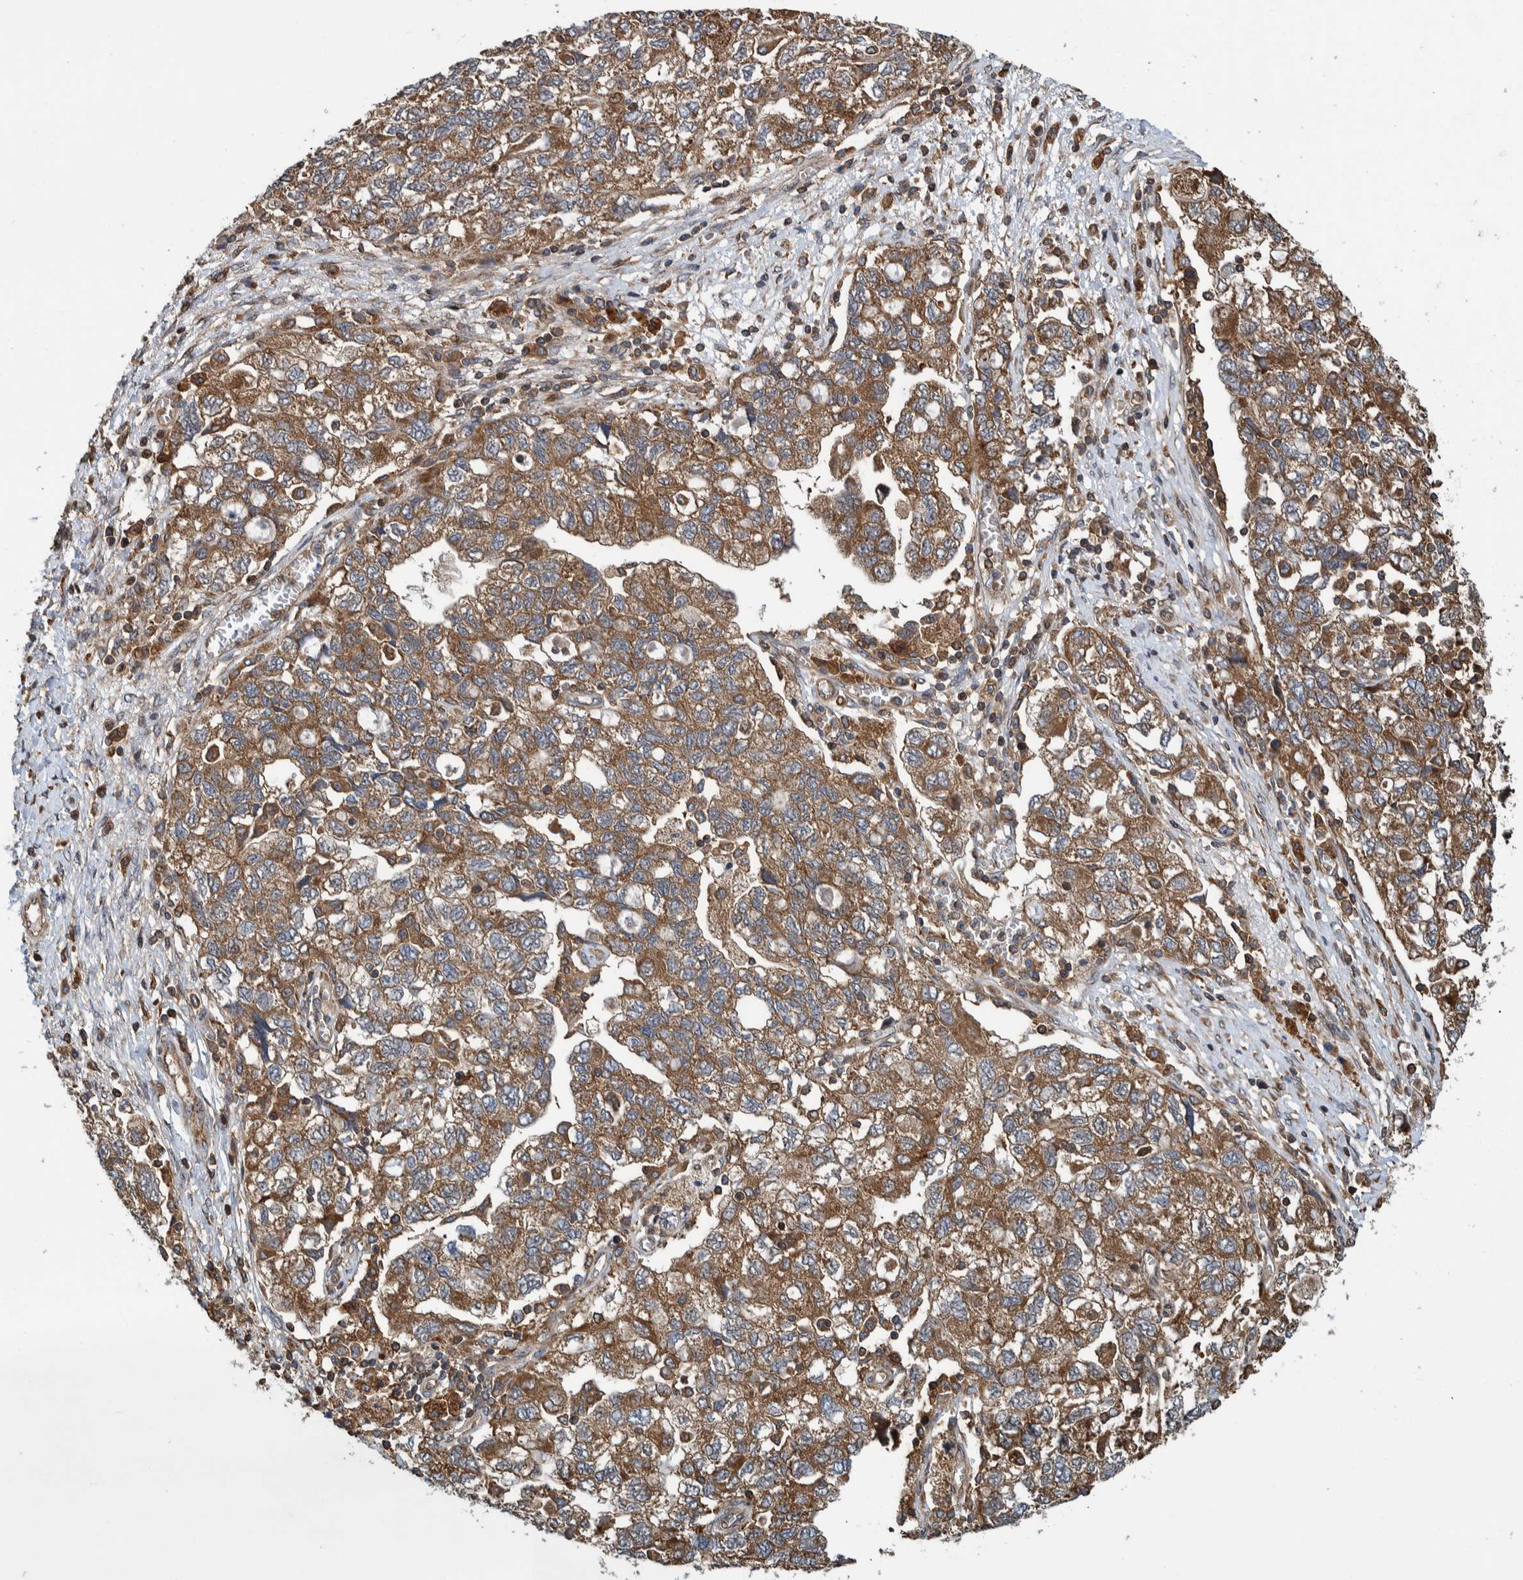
{"staining": {"intensity": "moderate", "quantity": ">75%", "location": "cytoplasmic/membranous"}, "tissue": "ovarian cancer", "cell_type": "Tumor cells", "image_type": "cancer", "snomed": [{"axis": "morphology", "description": "Carcinoma, NOS"}, {"axis": "morphology", "description": "Cystadenocarcinoma, serous, NOS"}, {"axis": "topography", "description": "Ovary"}], "caption": "Brown immunohistochemical staining in human ovarian cancer (carcinoma) displays moderate cytoplasmic/membranous positivity in approximately >75% of tumor cells.", "gene": "CCDC57", "patient": {"sex": "female", "age": 69}}